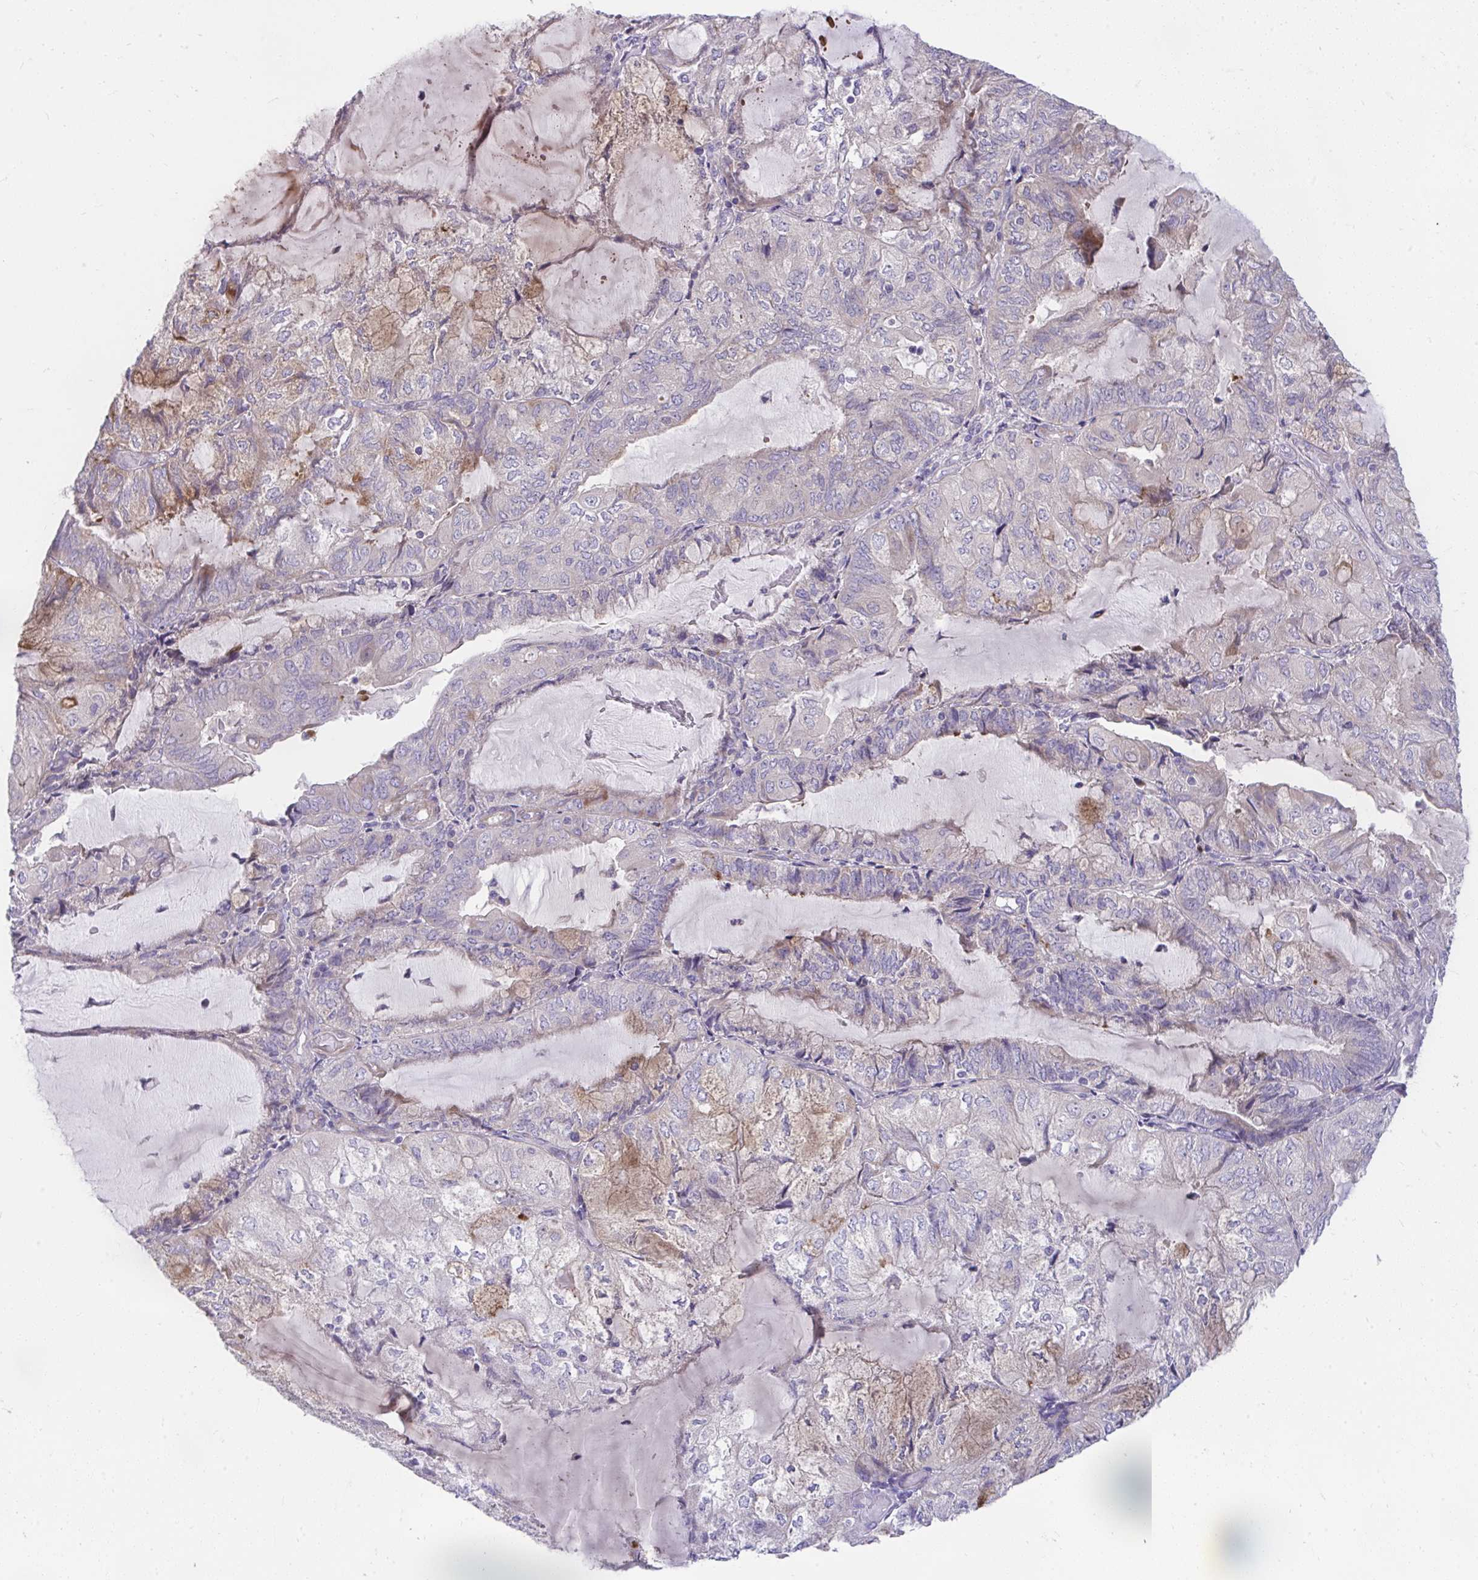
{"staining": {"intensity": "moderate", "quantity": "<25%", "location": "cytoplasmic/membranous"}, "tissue": "endometrial cancer", "cell_type": "Tumor cells", "image_type": "cancer", "snomed": [{"axis": "morphology", "description": "Adenocarcinoma, NOS"}, {"axis": "topography", "description": "Endometrium"}], "caption": "Immunohistochemical staining of endometrial adenocarcinoma shows moderate cytoplasmic/membranous protein expression in approximately <25% of tumor cells. (brown staining indicates protein expression, while blue staining denotes nuclei).", "gene": "PIGZ", "patient": {"sex": "female", "age": 81}}